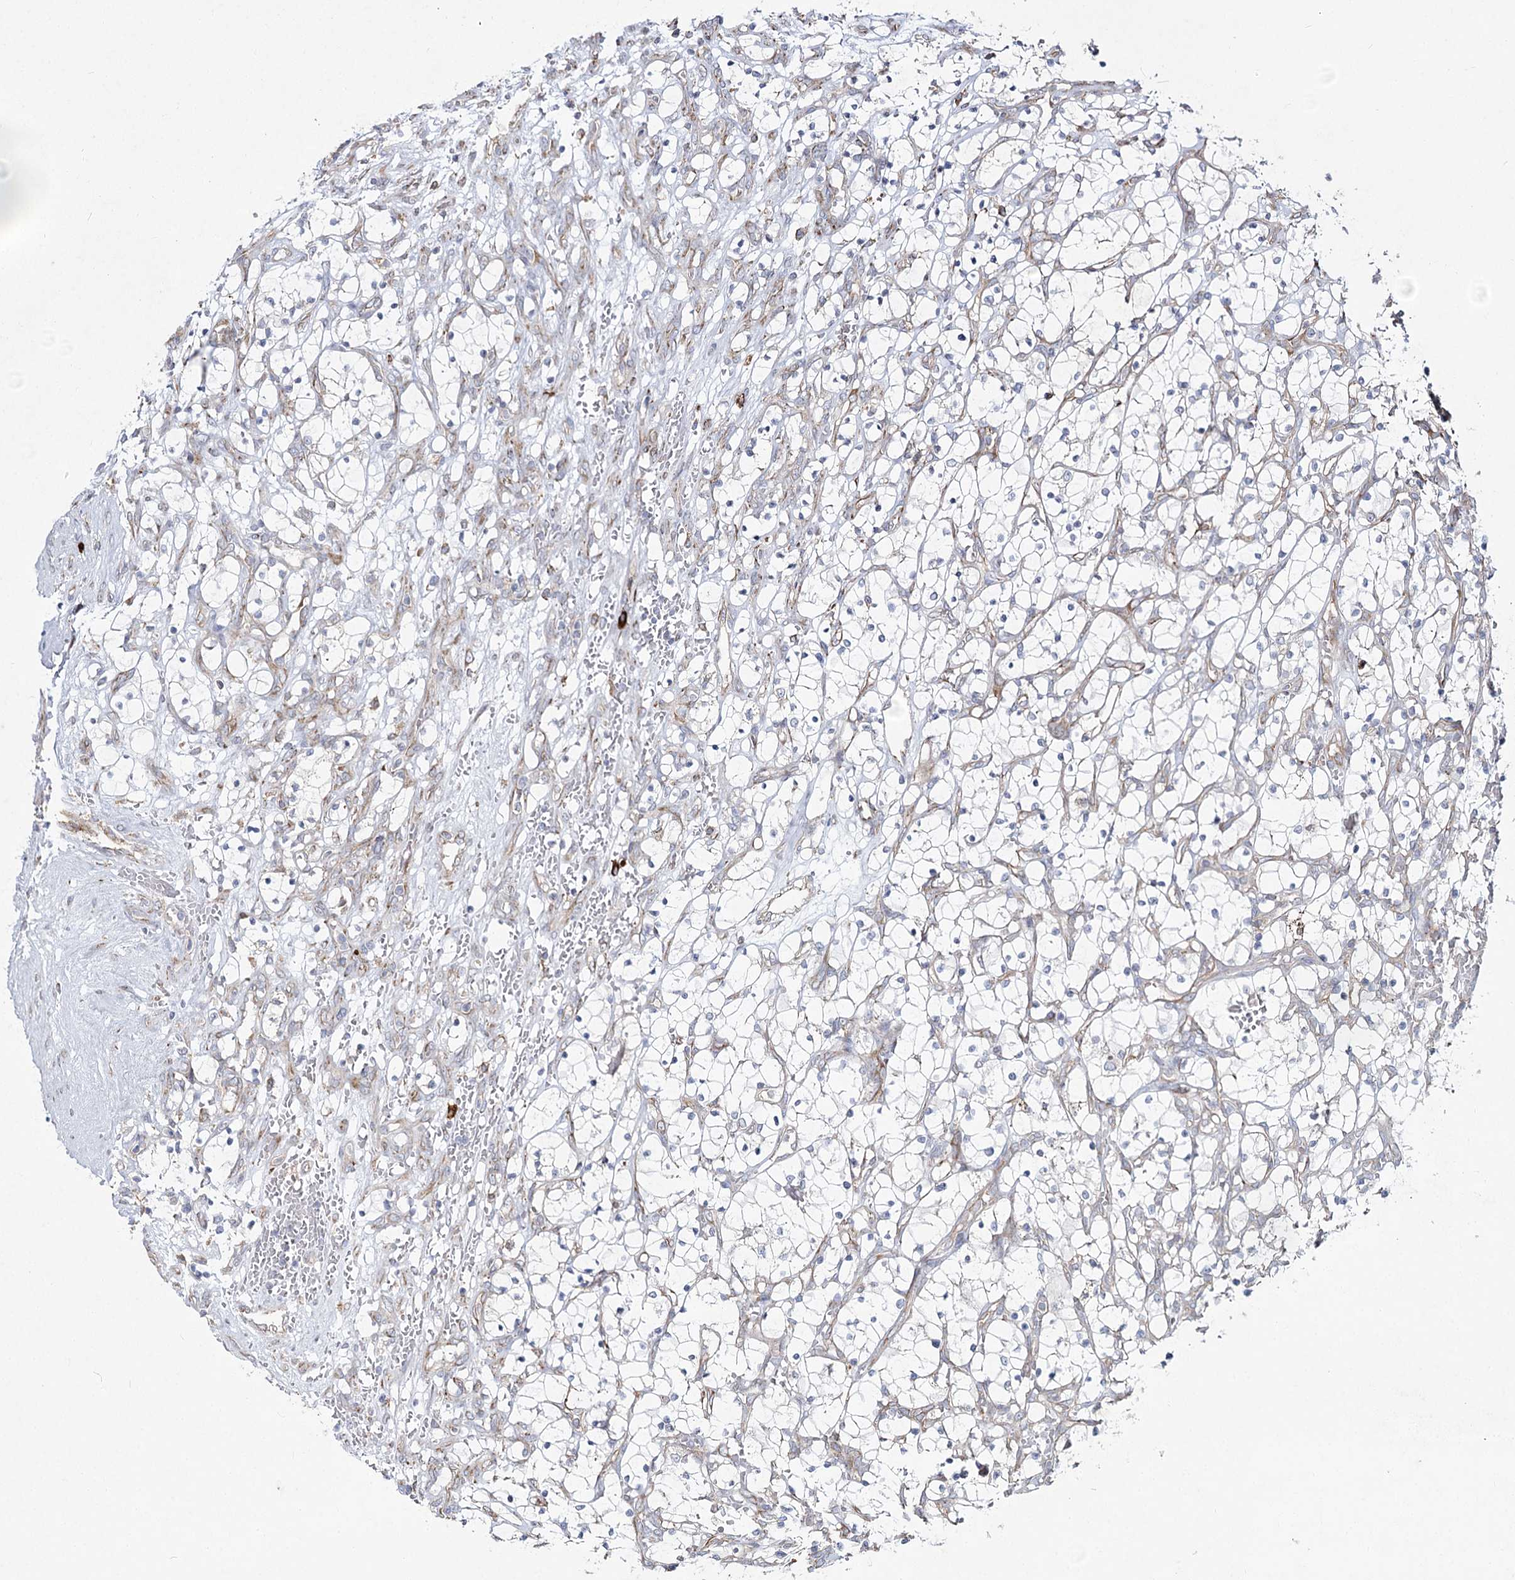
{"staining": {"intensity": "negative", "quantity": "none", "location": "none"}, "tissue": "renal cancer", "cell_type": "Tumor cells", "image_type": "cancer", "snomed": [{"axis": "morphology", "description": "Adenocarcinoma, NOS"}, {"axis": "topography", "description": "Kidney"}], "caption": "Tumor cells are negative for brown protein staining in renal cancer (adenocarcinoma).", "gene": "NHLRC2", "patient": {"sex": "female", "age": 69}}